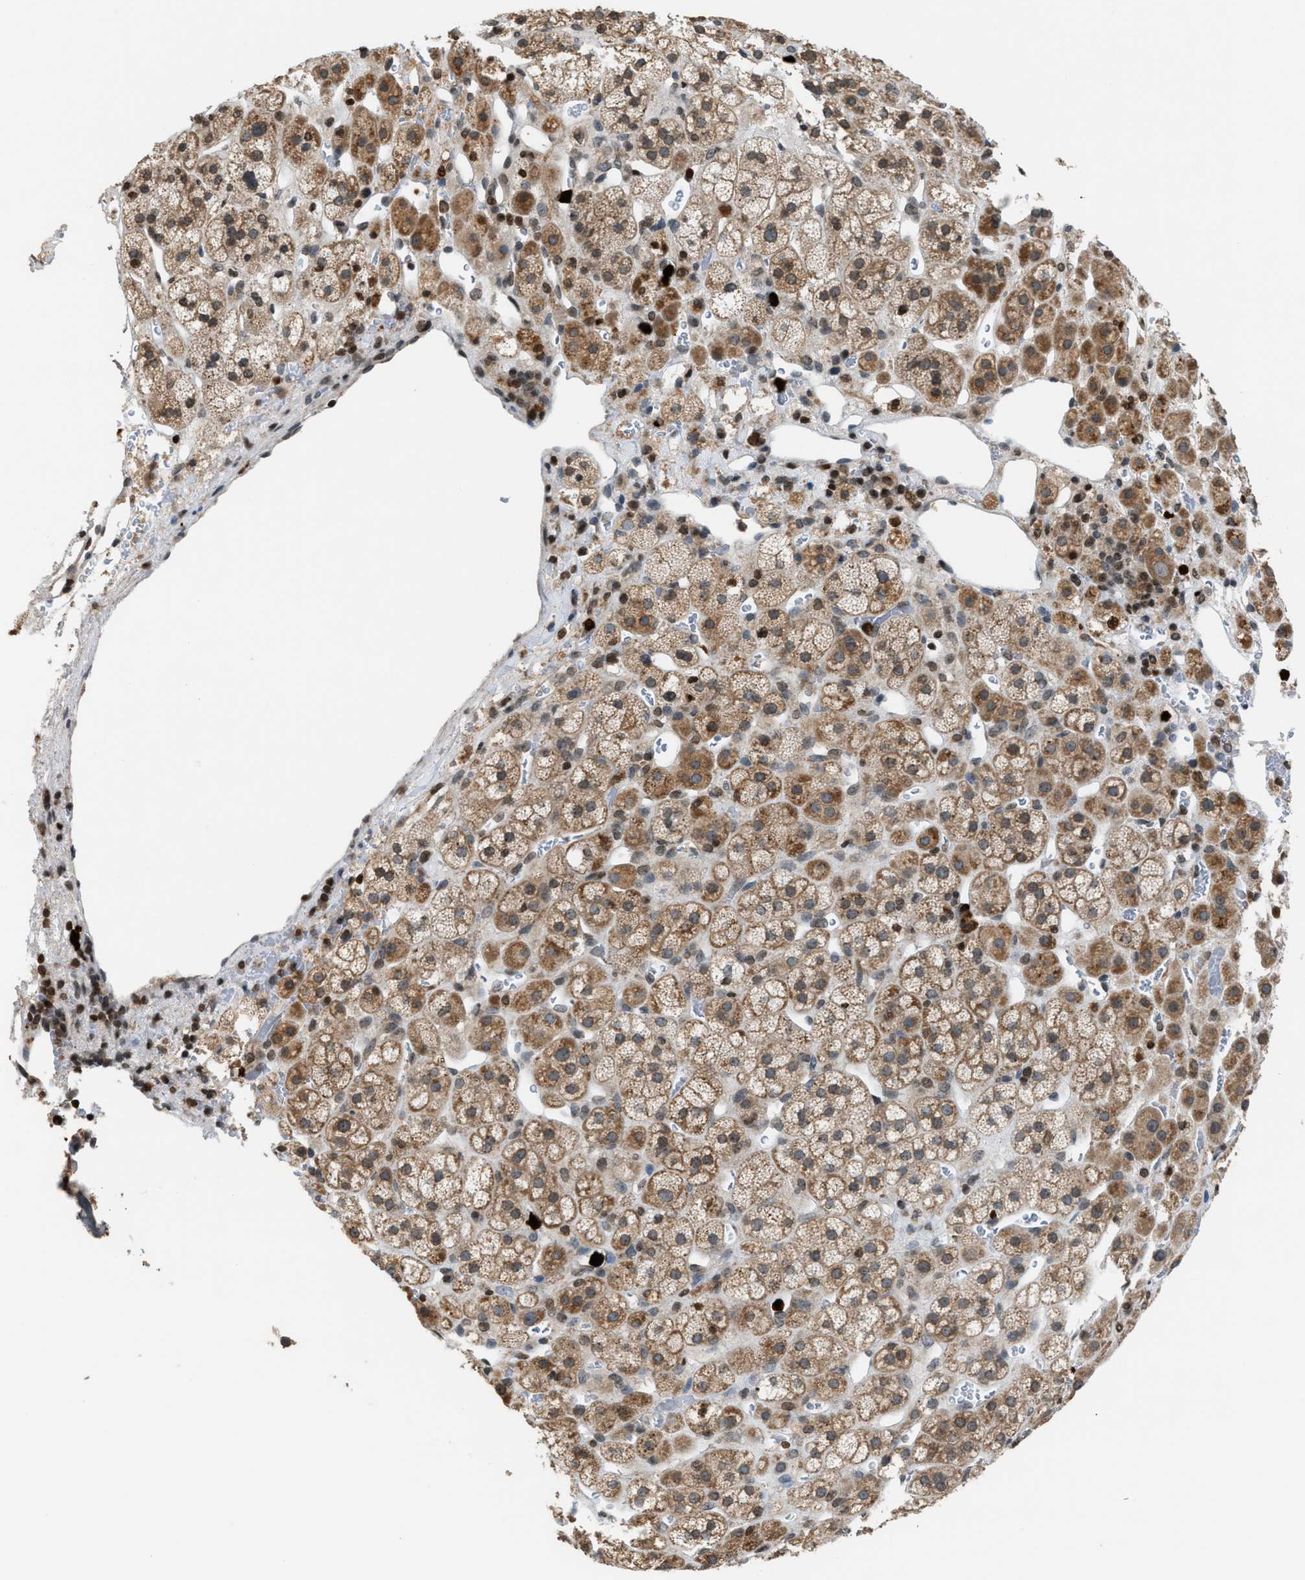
{"staining": {"intensity": "moderate", "quantity": ">75%", "location": "cytoplasmic/membranous"}, "tissue": "adrenal gland", "cell_type": "Glandular cells", "image_type": "normal", "snomed": [{"axis": "morphology", "description": "Normal tissue, NOS"}, {"axis": "topography", "description": "Adrenal gland"}], "caption": "Immunohistochemistry micrograph of normal adrenal gland stained for a protein (brown), which displays medium levels of moderate cytoplasmic/membranous expression in approximately >75% of glandular cells.", "gene": "PRUNE2", "patient": {"sex": "male", "age": 56}}